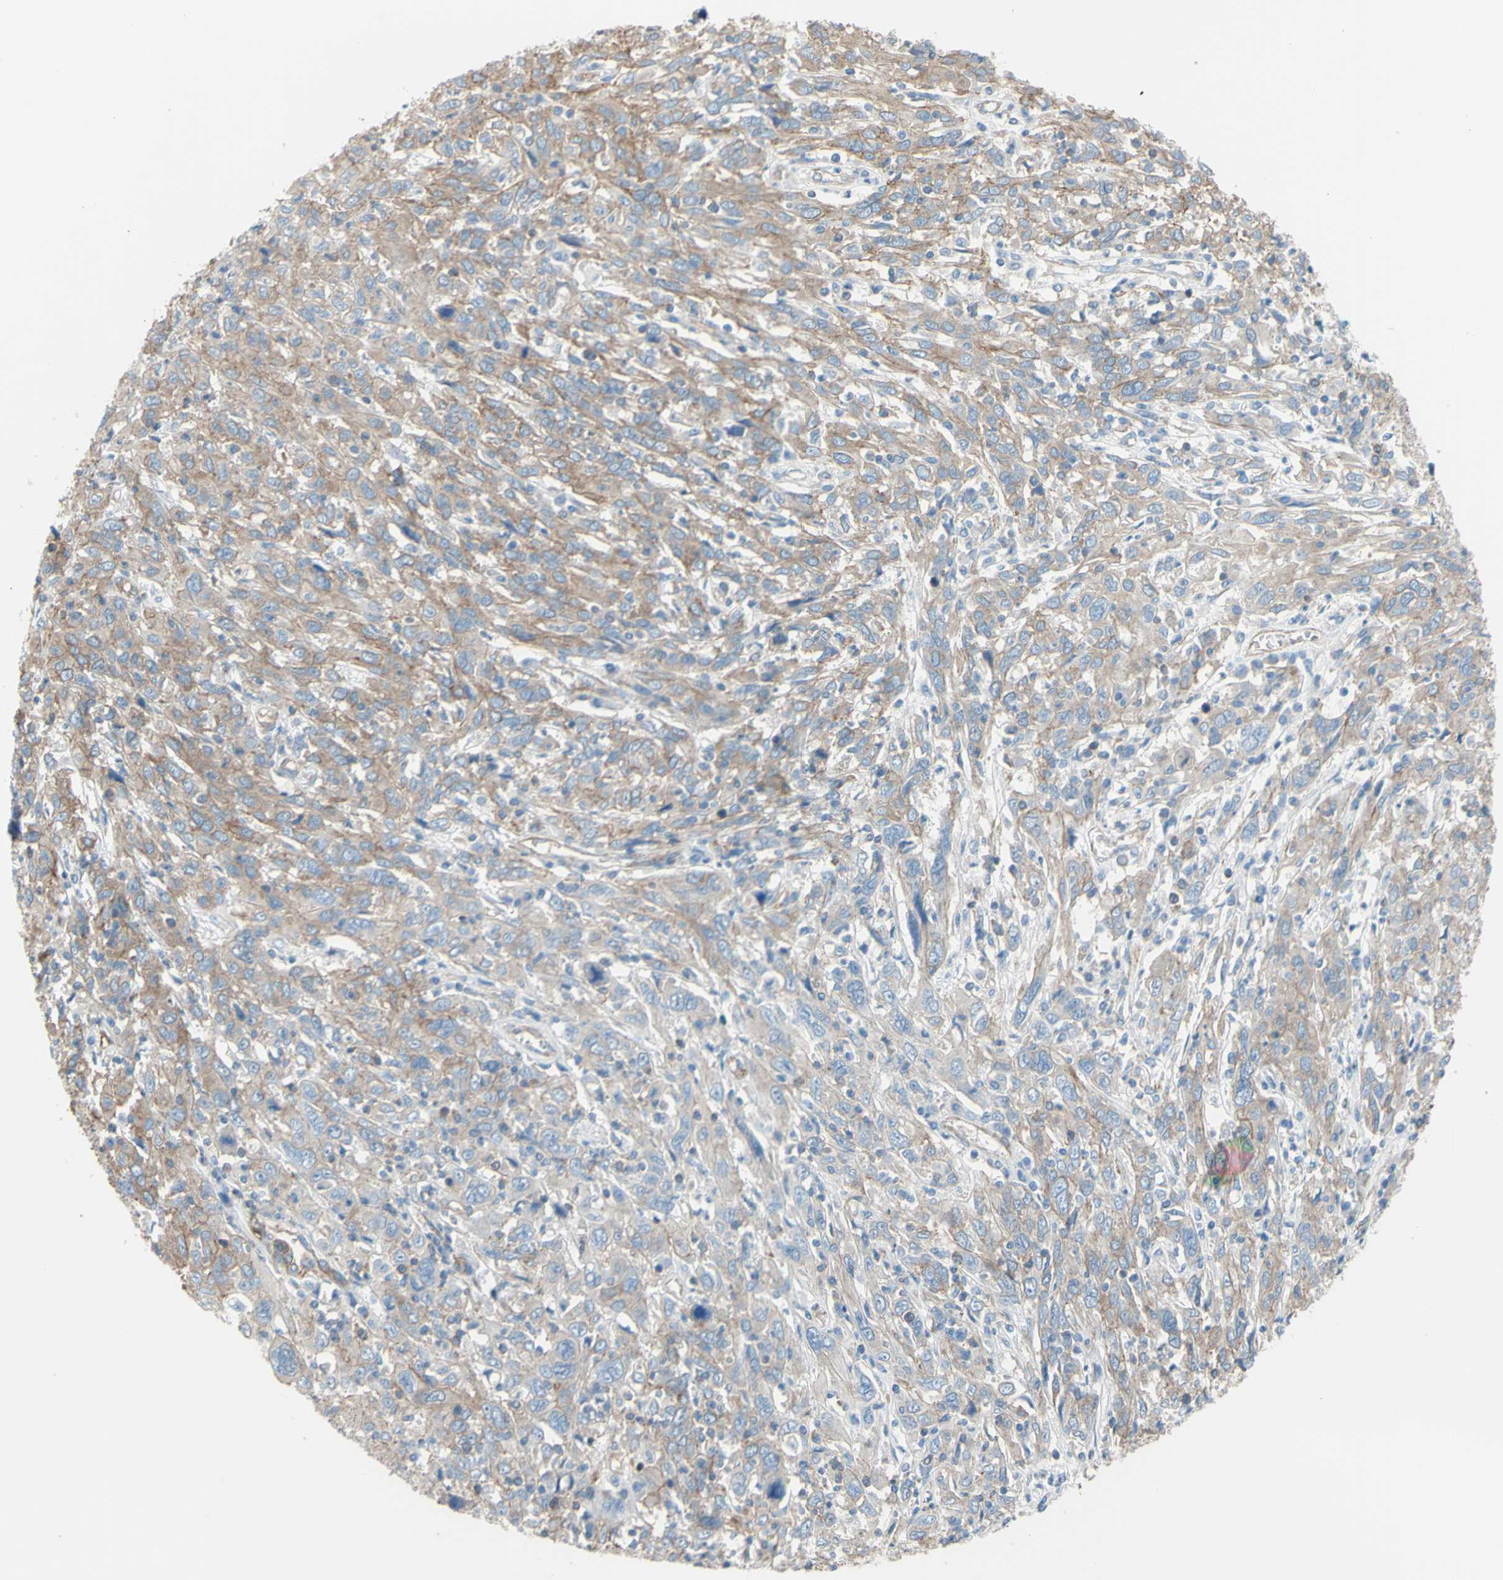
{"staining": {"intensity": "weak", "quantity": ">75%", "location": "cytoplasmic/membranous"}, "tissue": "cervical cancer", "cell_type": "Tumor cells", "image_type": "cancer", "snomed": [{"axis": "morphology", "description": "Squamous cell carcinoma, NOS"}, {"axis": "topography", "description": "Cervix"}], "caption": "This photomicrograph demonstrates IHC staining of human cervical cancer (squamous cell carcinoma), with low weak cytoplasmic/membranous expression in approximately >75% of tumor cells.", "gene": "ADD1", "patient": {"sex": "female", "age": 46}}